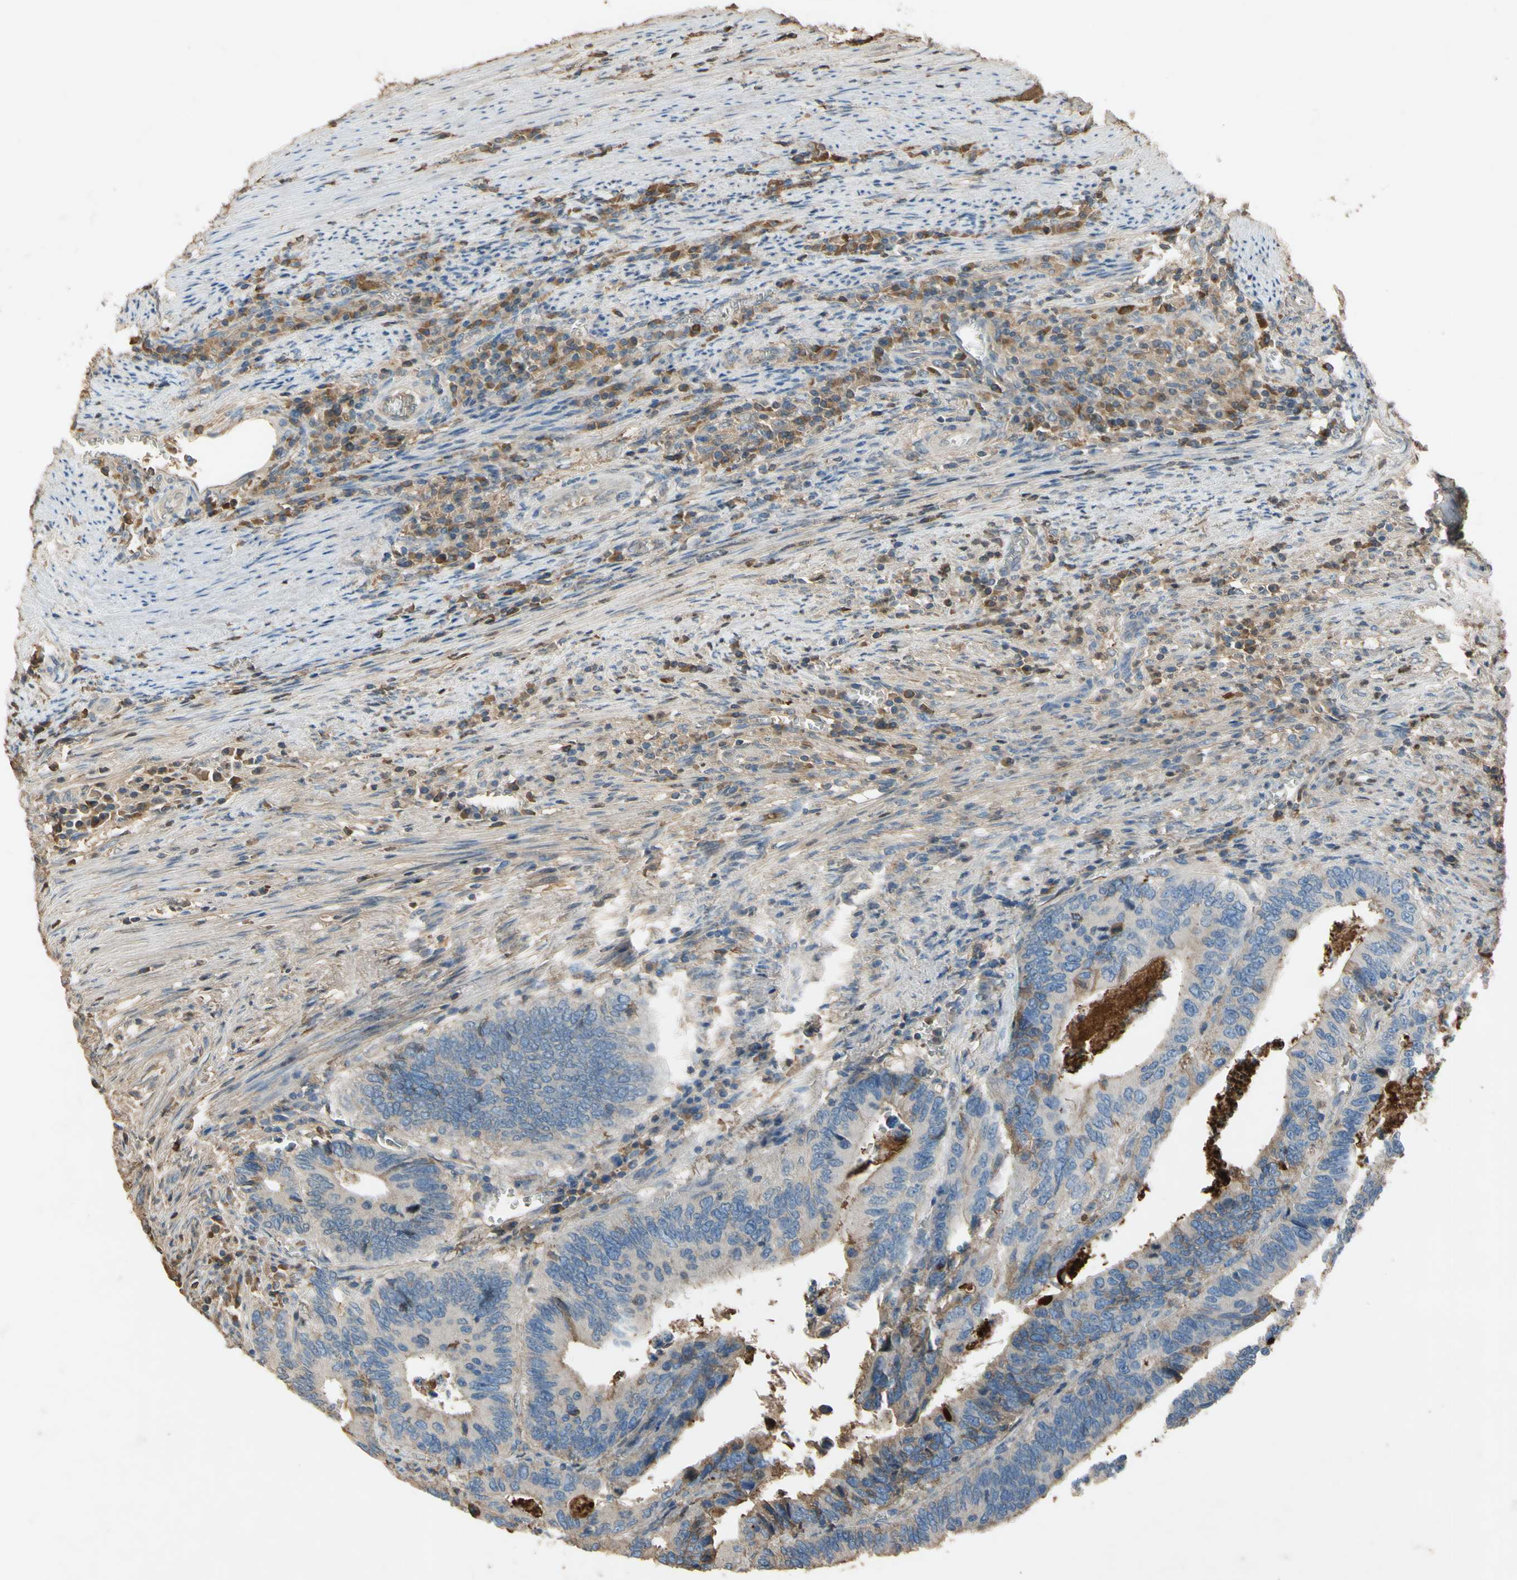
{"staining": {"intensity": "weak", "quantity": ">75%", "location": "cytoplasmic/membranous"}, "tissue": "colorectal cancer", "cell_type": "Tumor cells", "image_type": "cancer", "snomed": [{"axis": "morphology", "description": "Adenocarcinoma, NOS"}, {"axis": "topography", "description": "Colon"}], "caption": "Protein expression analysis of human colorectal adenocarcinoma reveals weak cytoplasmic/membranous expression in about >75% of tumor cells.", "gene": "TIMP2", "patient": {"sex": "male", "age": 72}}